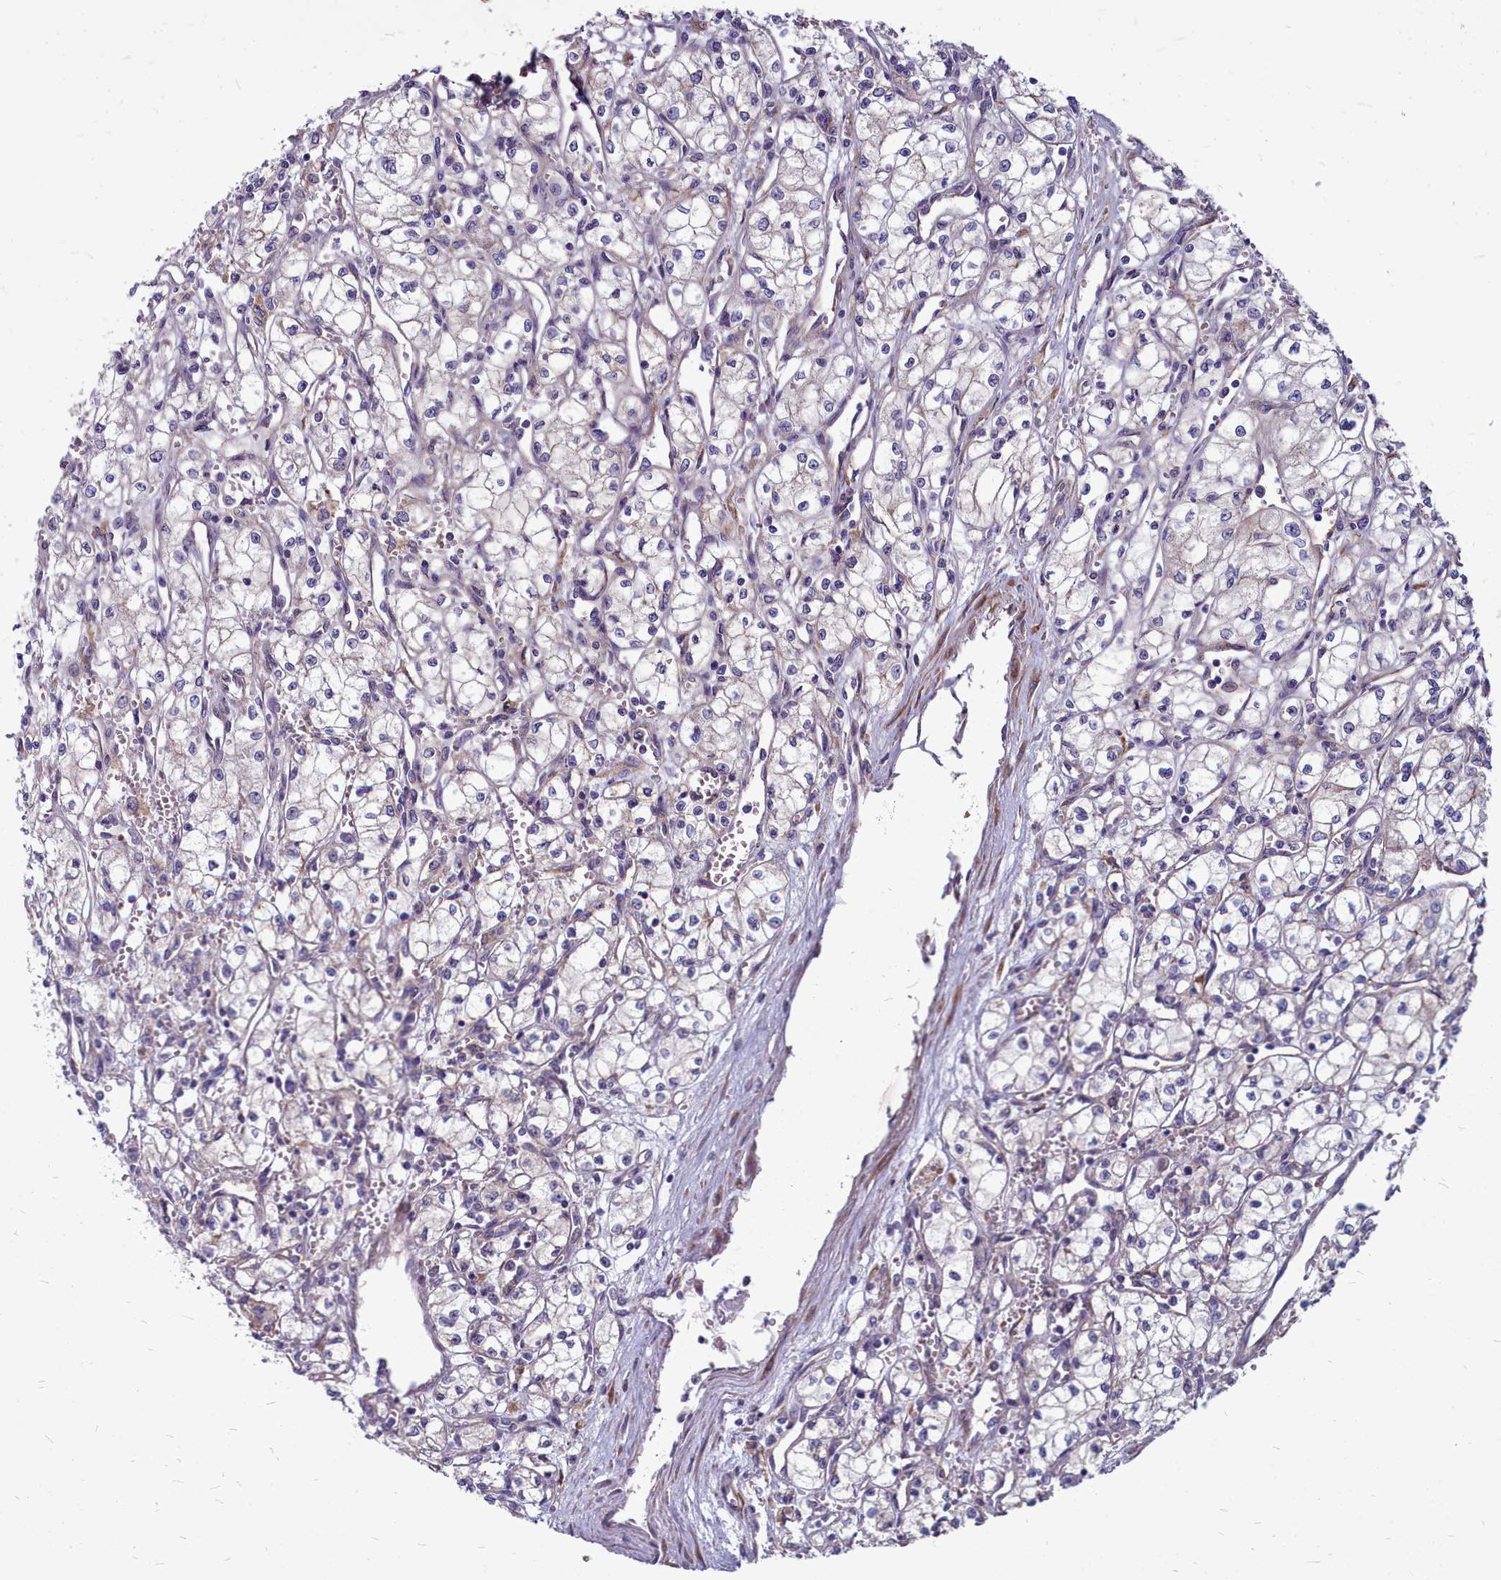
{"staining": {"intensity": "negative", "quantity": "none", "location": "none"}, "tissue": "renal cancer", "cell_type": "Tumor cells", "image_type": "cancer", "snomed": [{"axis": "morphology", "description": "Adenocarcinoma, NOS"}, {"axis": "topography", "description": "Kidney"}], "caption": "Immunohistochemistry of human renal cancer displays no positivity in tumor cells.", "gene": "SMPD4", "patient": {"sex": "male", "age": 59}}